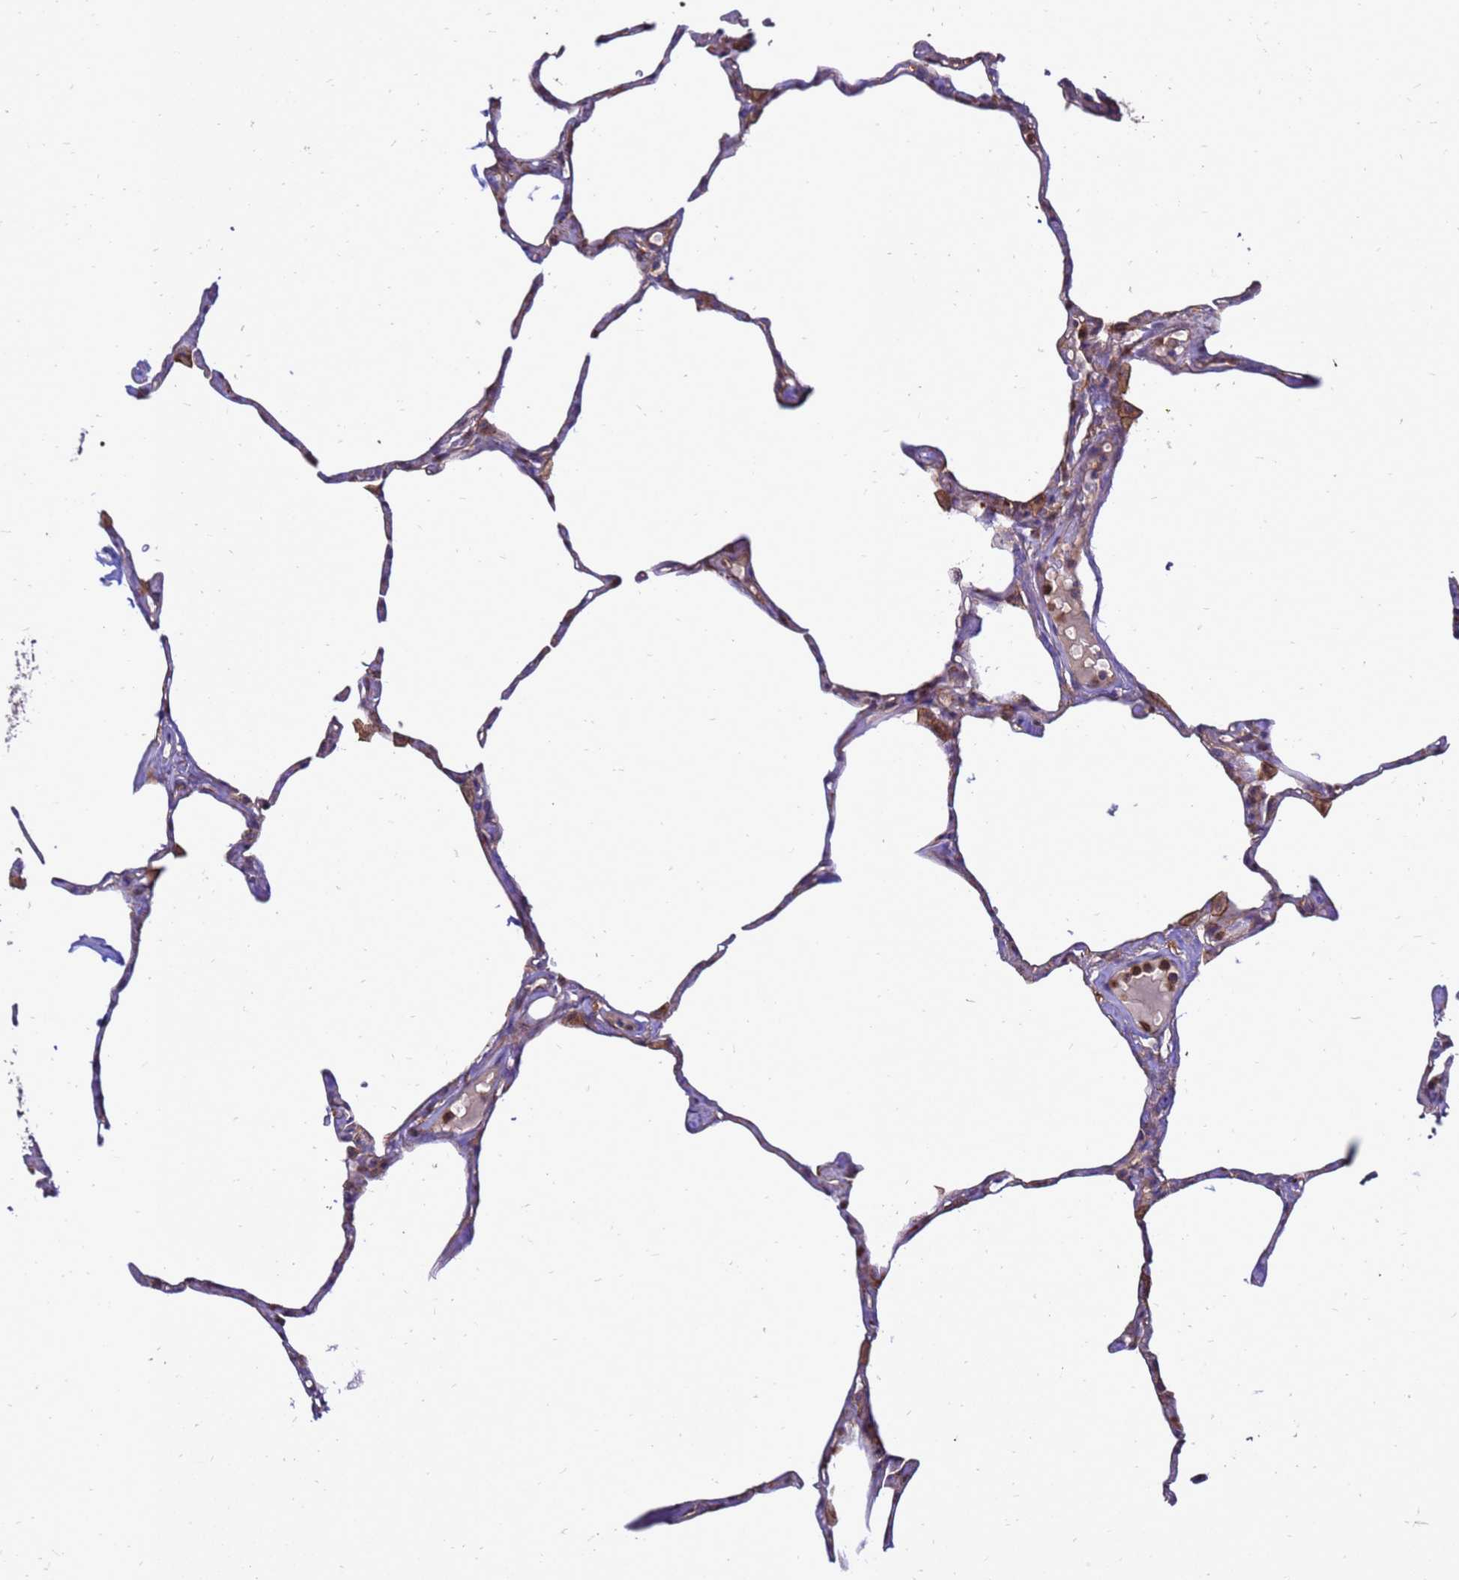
{"staining": {"intensity": "moderate", "quantity": "<25%", "location": "cytoplasmic/membranous"}, "tissue": "lung", "cell_type": "Alveolar cells", "image_type": "normal", "snomed": [{"axis": "morphology", "description": "Normal tissue, NOS"}, {"axis": "topography", "description": "Lung"}], "caption": "DAB immunohistochemical staining of normal lung displays moderate cytoplasmic/membranous protein staining in approximately <25% of alveolar cells. (DAB IHC, brown staining for protein, blue staining for nuclei).", "gene": "RNF215", "patient": {"sex": "male", "age": 65}}